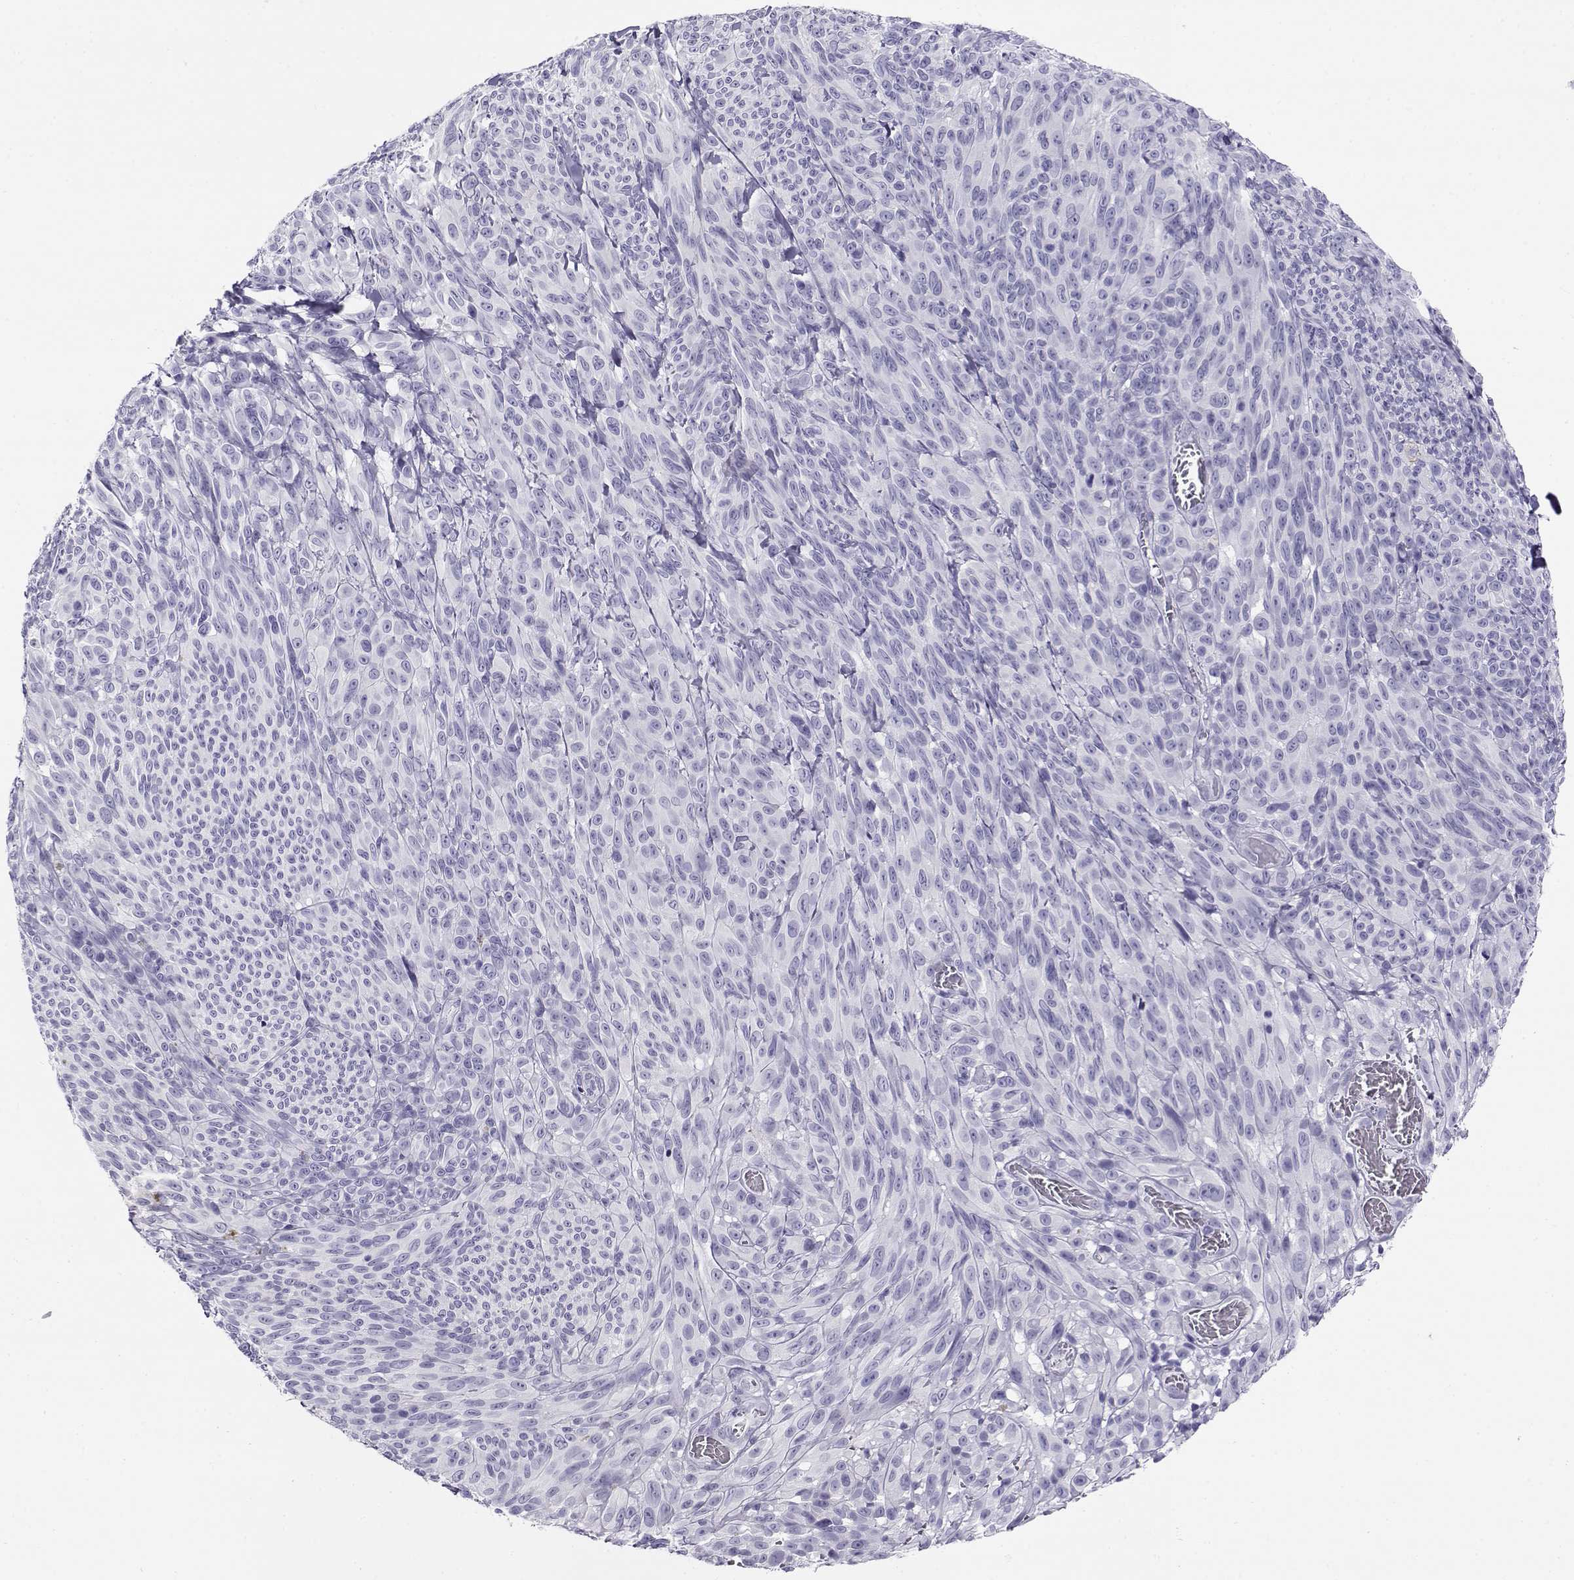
{"staining": {"intensity": "negative", "quantity": "none", "location": "none"}, "tissue": "melanoma", "cell_type": "Tumor cells", "image_type": "cancer", "snomed": [{"axis": "morphology", "description": "Malignant melanoma, NOS"}, {"axis": "topography", "description": "Skin"}], "caption": "Image shows no significant protein positivity in tumor cells of melanoma.", "gene": "RHOXF2", "patient": {"sex": "male", "age": 83}}